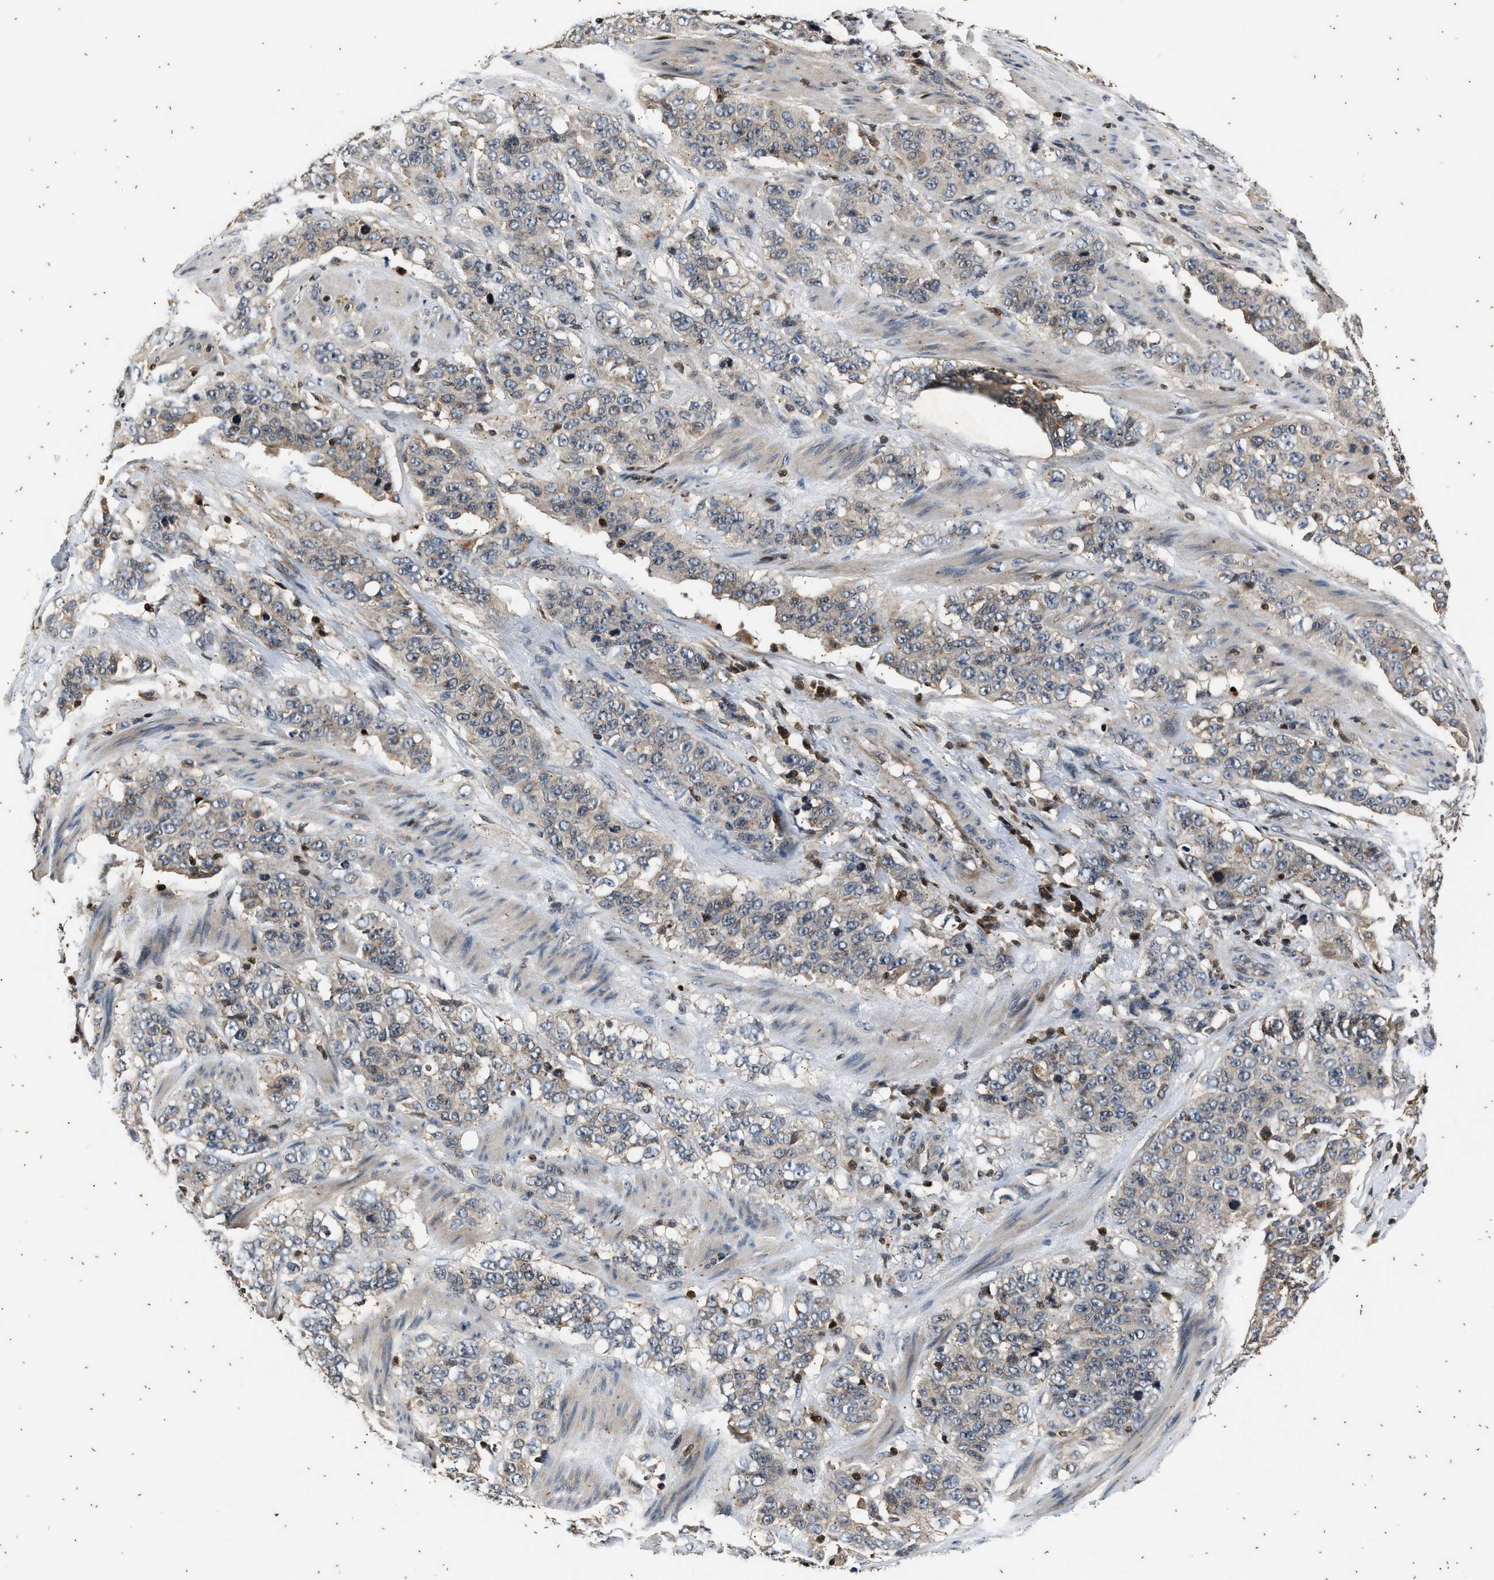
{"staining": {"intensity": "weak", "quantity": "<25%", "location": "cytoplasmic/membranous"}, "tissue": "stomach cancer", "cell_type": "Tumor cells", "image_type": "cancer", "snomed": [{"axis": "morphology", "description": "Adenocarcinoma, NOS"}, {"axis": "topography", "description": "Stomach"}], "caption": "DAB immunohistochemical staining of stomach cancer displays no significant positivity in tumor cells.", "gene": "PTPN7", "patient": {"sex": "male", "age": 48}}